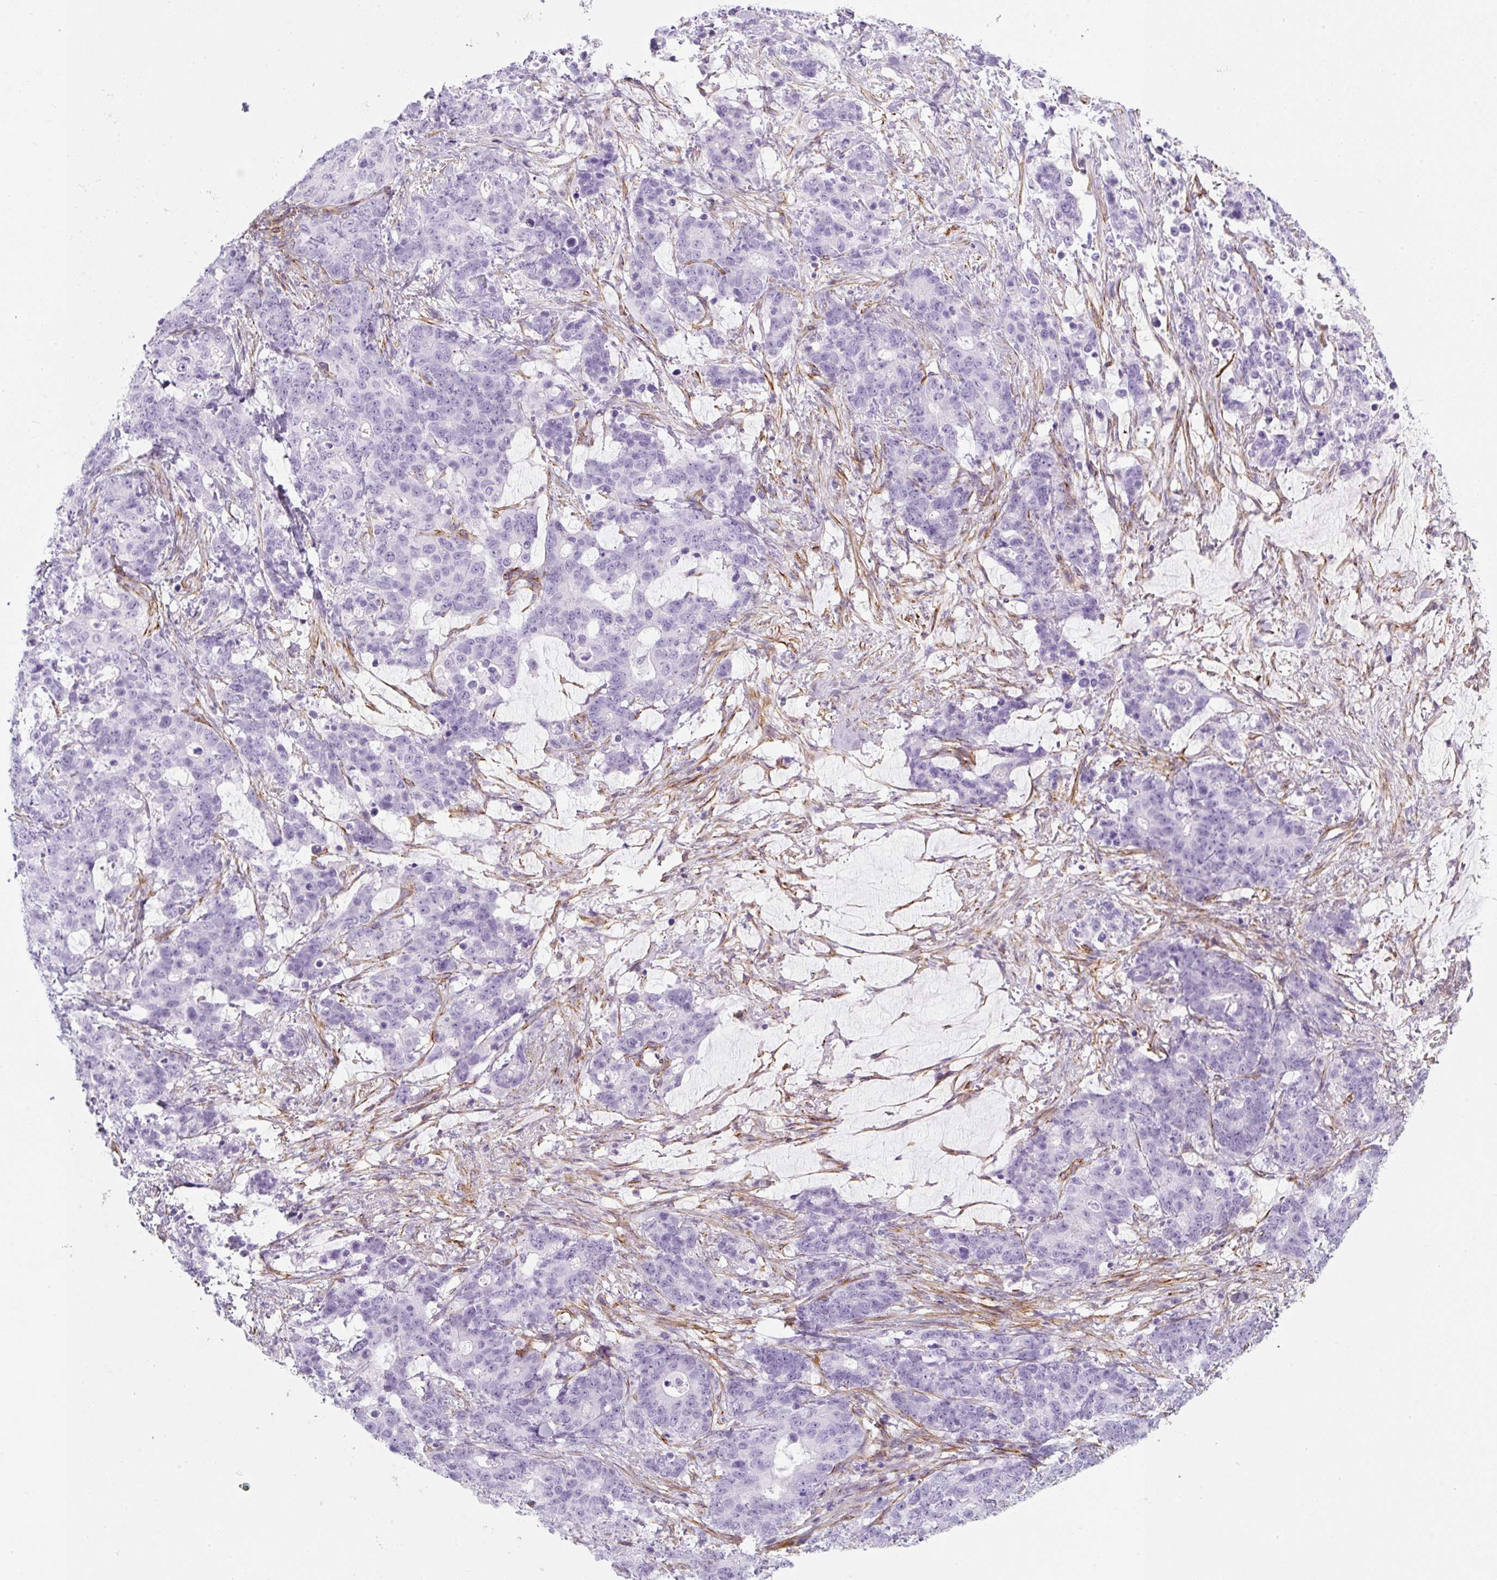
{"staining": {"intensity": "negative", "quantity": "none", "location": "none"}, "tissue": "stomach cancer", "cell_type": "Tumor cells", "image_type": "cancer", "snomed": [{"axis": "morphology", "description": "Normal tissue, NOS"}, {"axis": "morphology", "description": "Adenocarcinoma, NOS"}, {"axis": "topography", "description": "Stomach"}], "caption": "Immunohistochemical staining of adenocarcinoma (stomach) demonstrates no significant staining in tumor cells. (Stains: DAB (3,3'-diaminobenzidine) immunohistochemistry with hematoxylin counter stain, Microscopy: brightfield microscopy at high magnification).", "gene": "CAVIN3", "patient": {"sex": "female", "age": 64}}